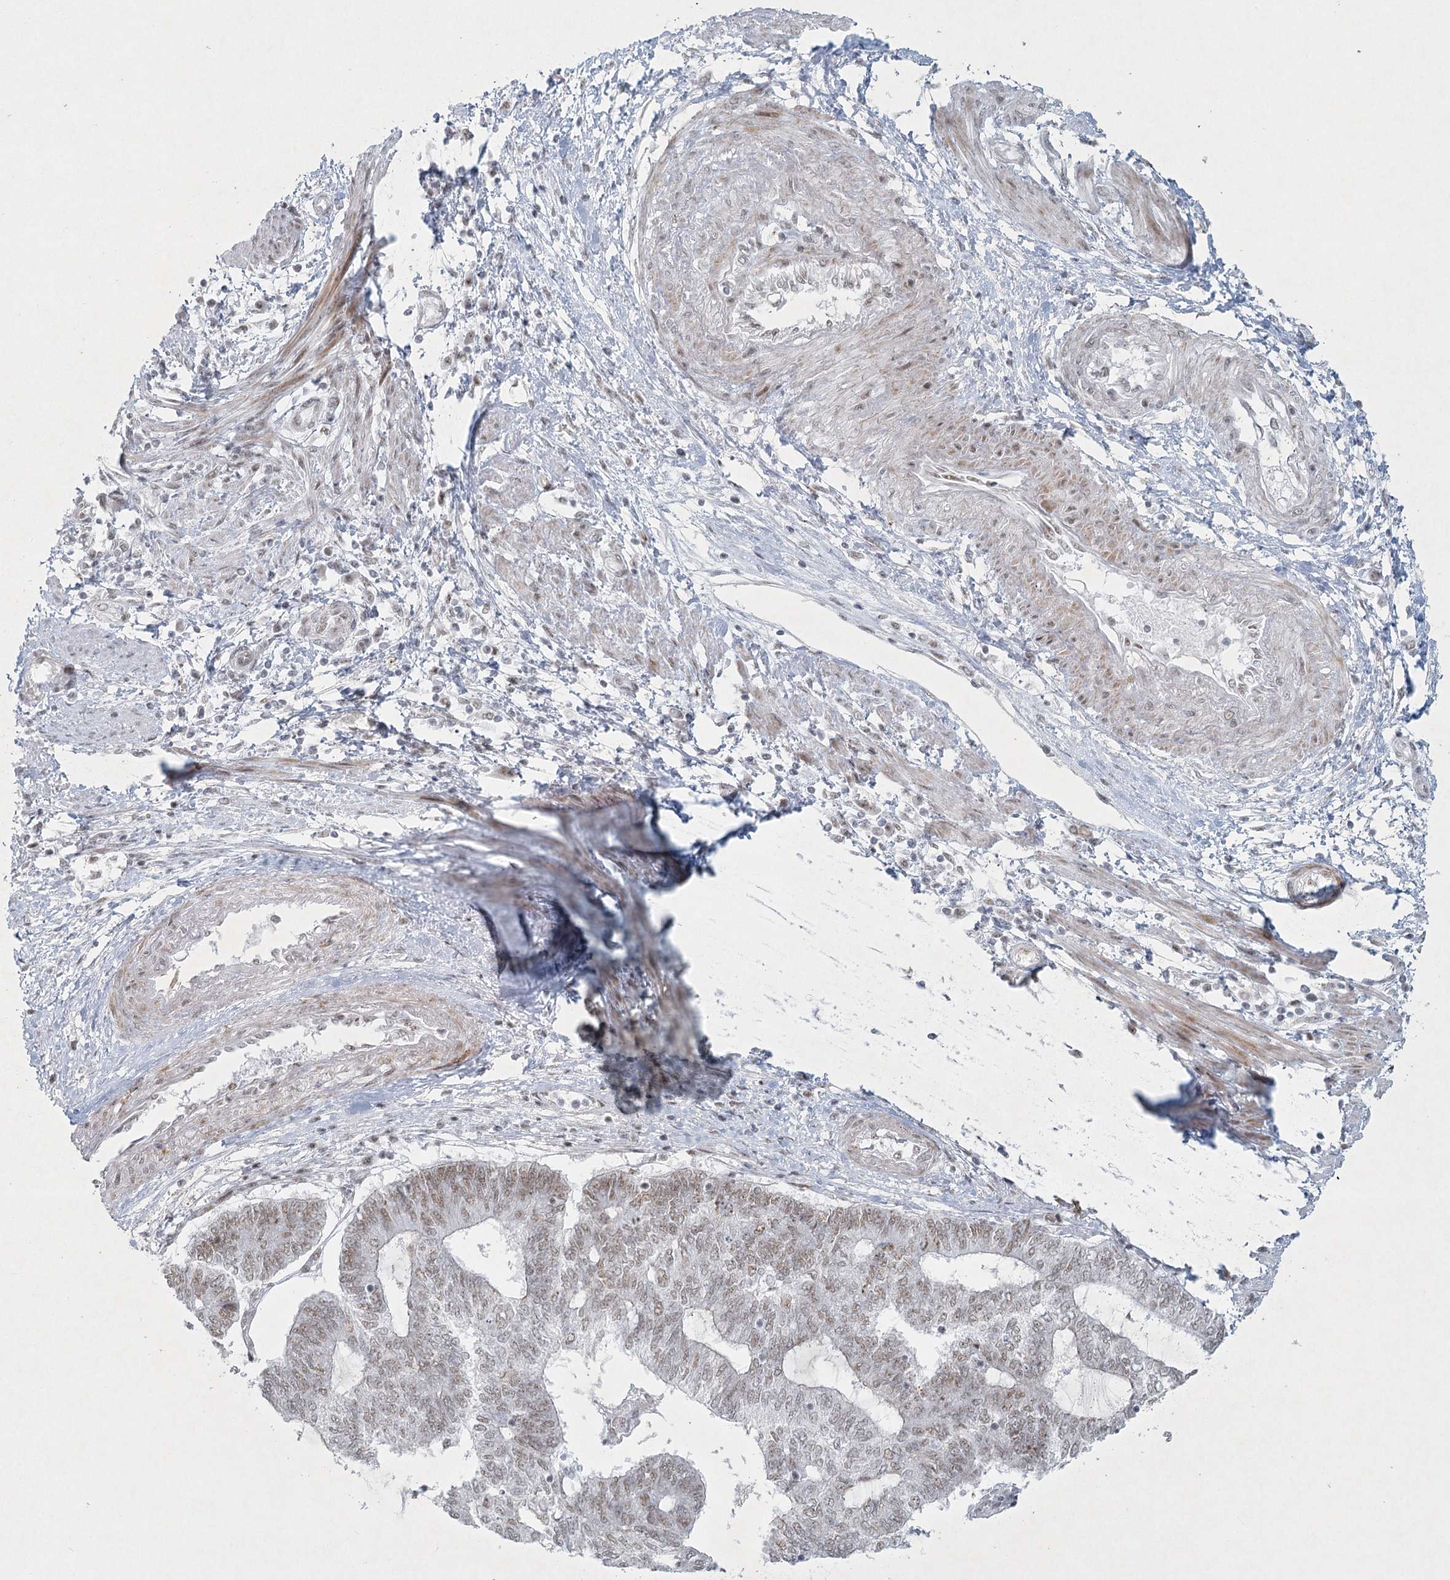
{"staining": {"intensity": "moderate", "quantity": "<25%", "location": "cytoplasmic/membranous"}, "tissue": "endometrial cancer", "cell_type": "Tumor cells", "image_type": "cancer", "snomed": [{"axis": "morphology", "description": "Adenocarcinoma, NOS"}, {"axis": "topography", "description": "Uterus"}, {"axis": "topography", "description": "Endometrium"}], "caption": "Tumor cells reveal moderate cytoplasmic/membranous expression in approximately <25% of cells in endometrial cancer.", "gene": "U2SURP", "patient": {"sex": "female", "age": 70}}